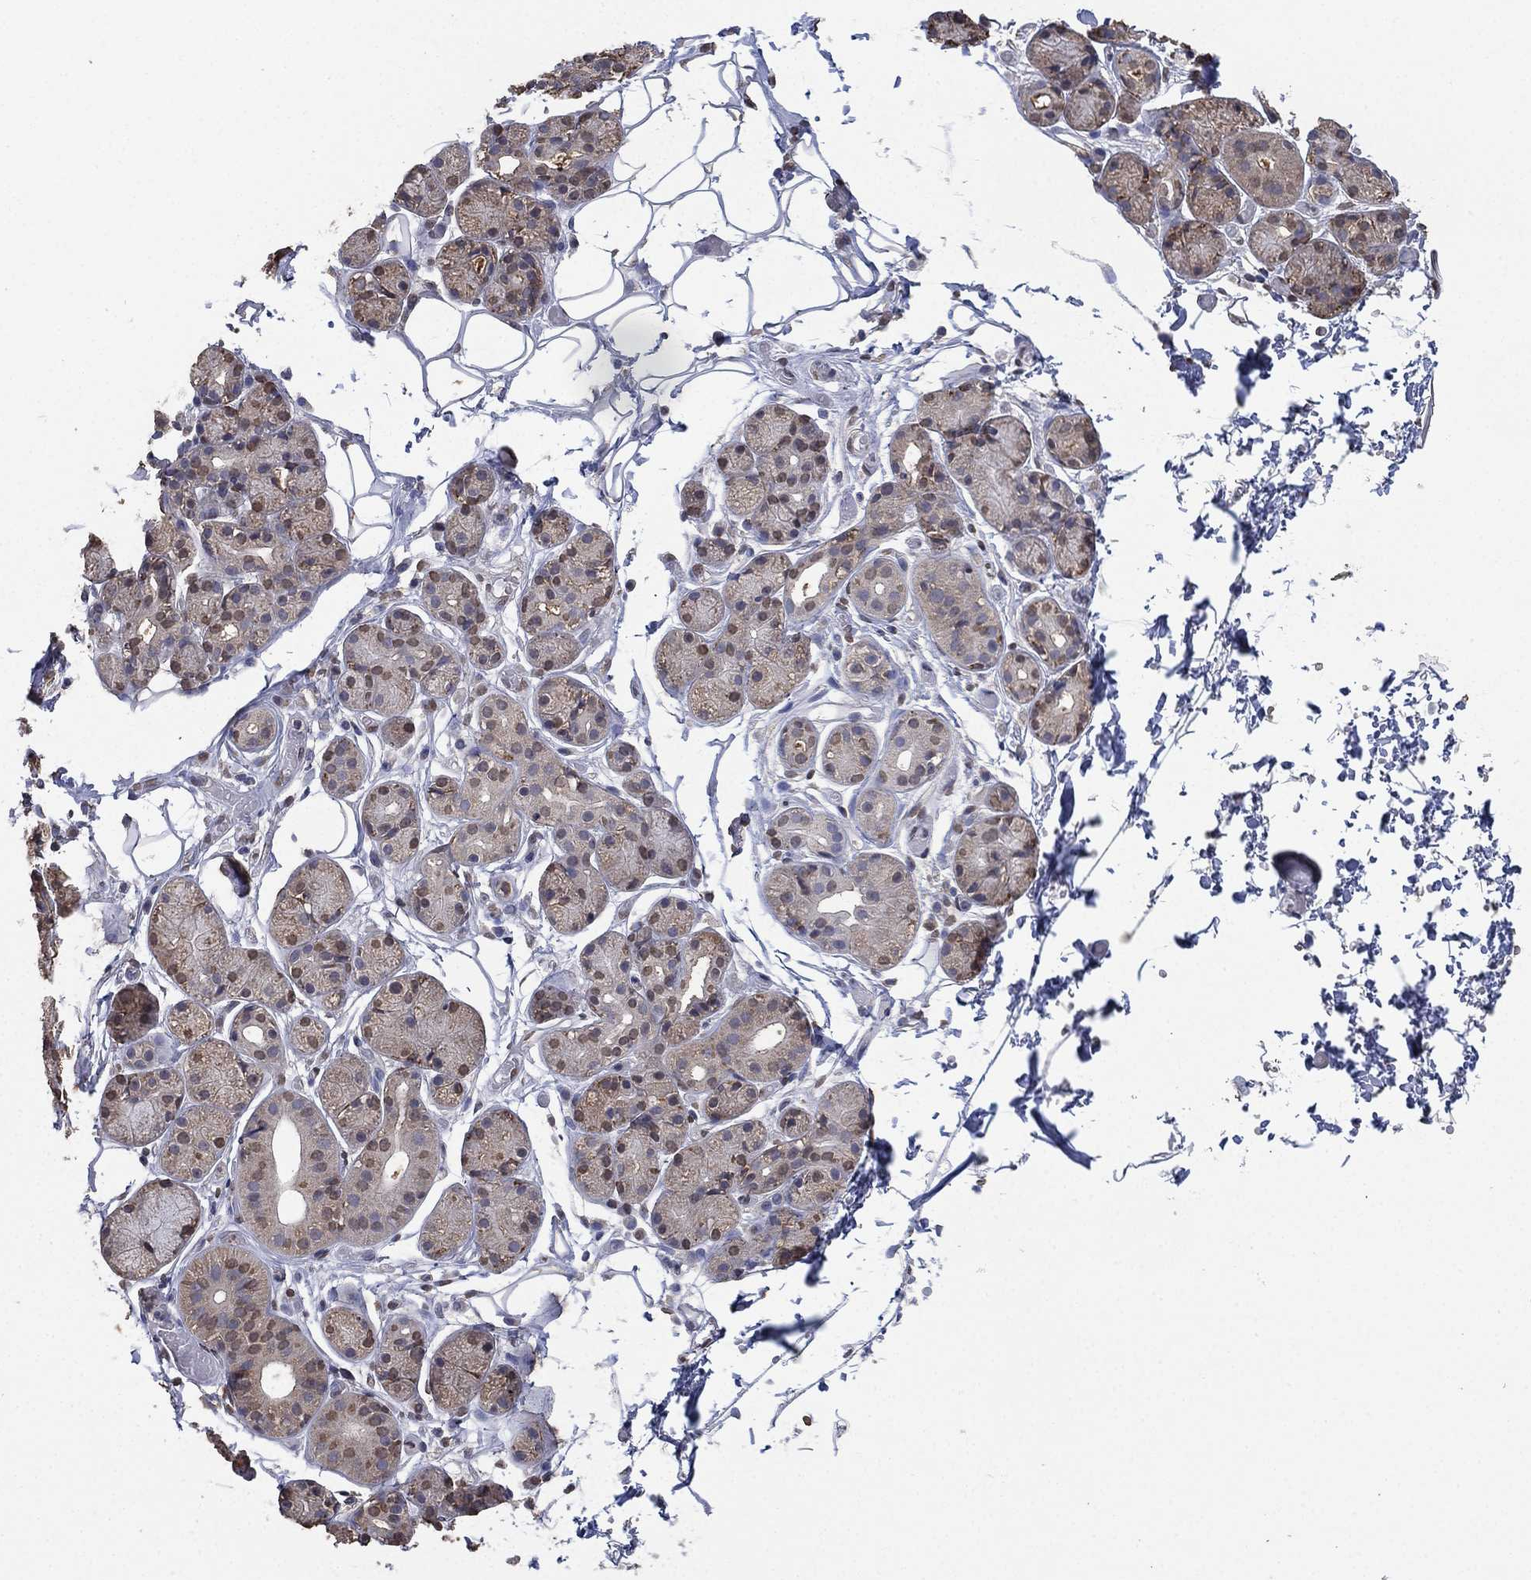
{"staining": {"intensity": "moderate", "quantity": "25%-75%", "location": "cytoplasmic/membranous,nuclear"}, "tissue": "salivary gland", "cell_type": "Glandular cells", "image_type": "normal", "snomed": [{"axis": "morphology", "description": "Normal tissue, NOS"}, {"axis": "topography", "description": "Salivary gland"}, {"axis": "topography", "description": "Peripheral nerve tissue"}], "caption": "Protein staining by IHC displays moderate cytoplasmic/membranous,nuclear staining in about 25%-75% of glandular cells in benign salivary gland. (DAB (3,3'-diaminobenzidine) = brown stain, brightfield microscopy at high magnification).", "gene": "ALDH7A1", "patient": {"sex": "male", "age": 71}}